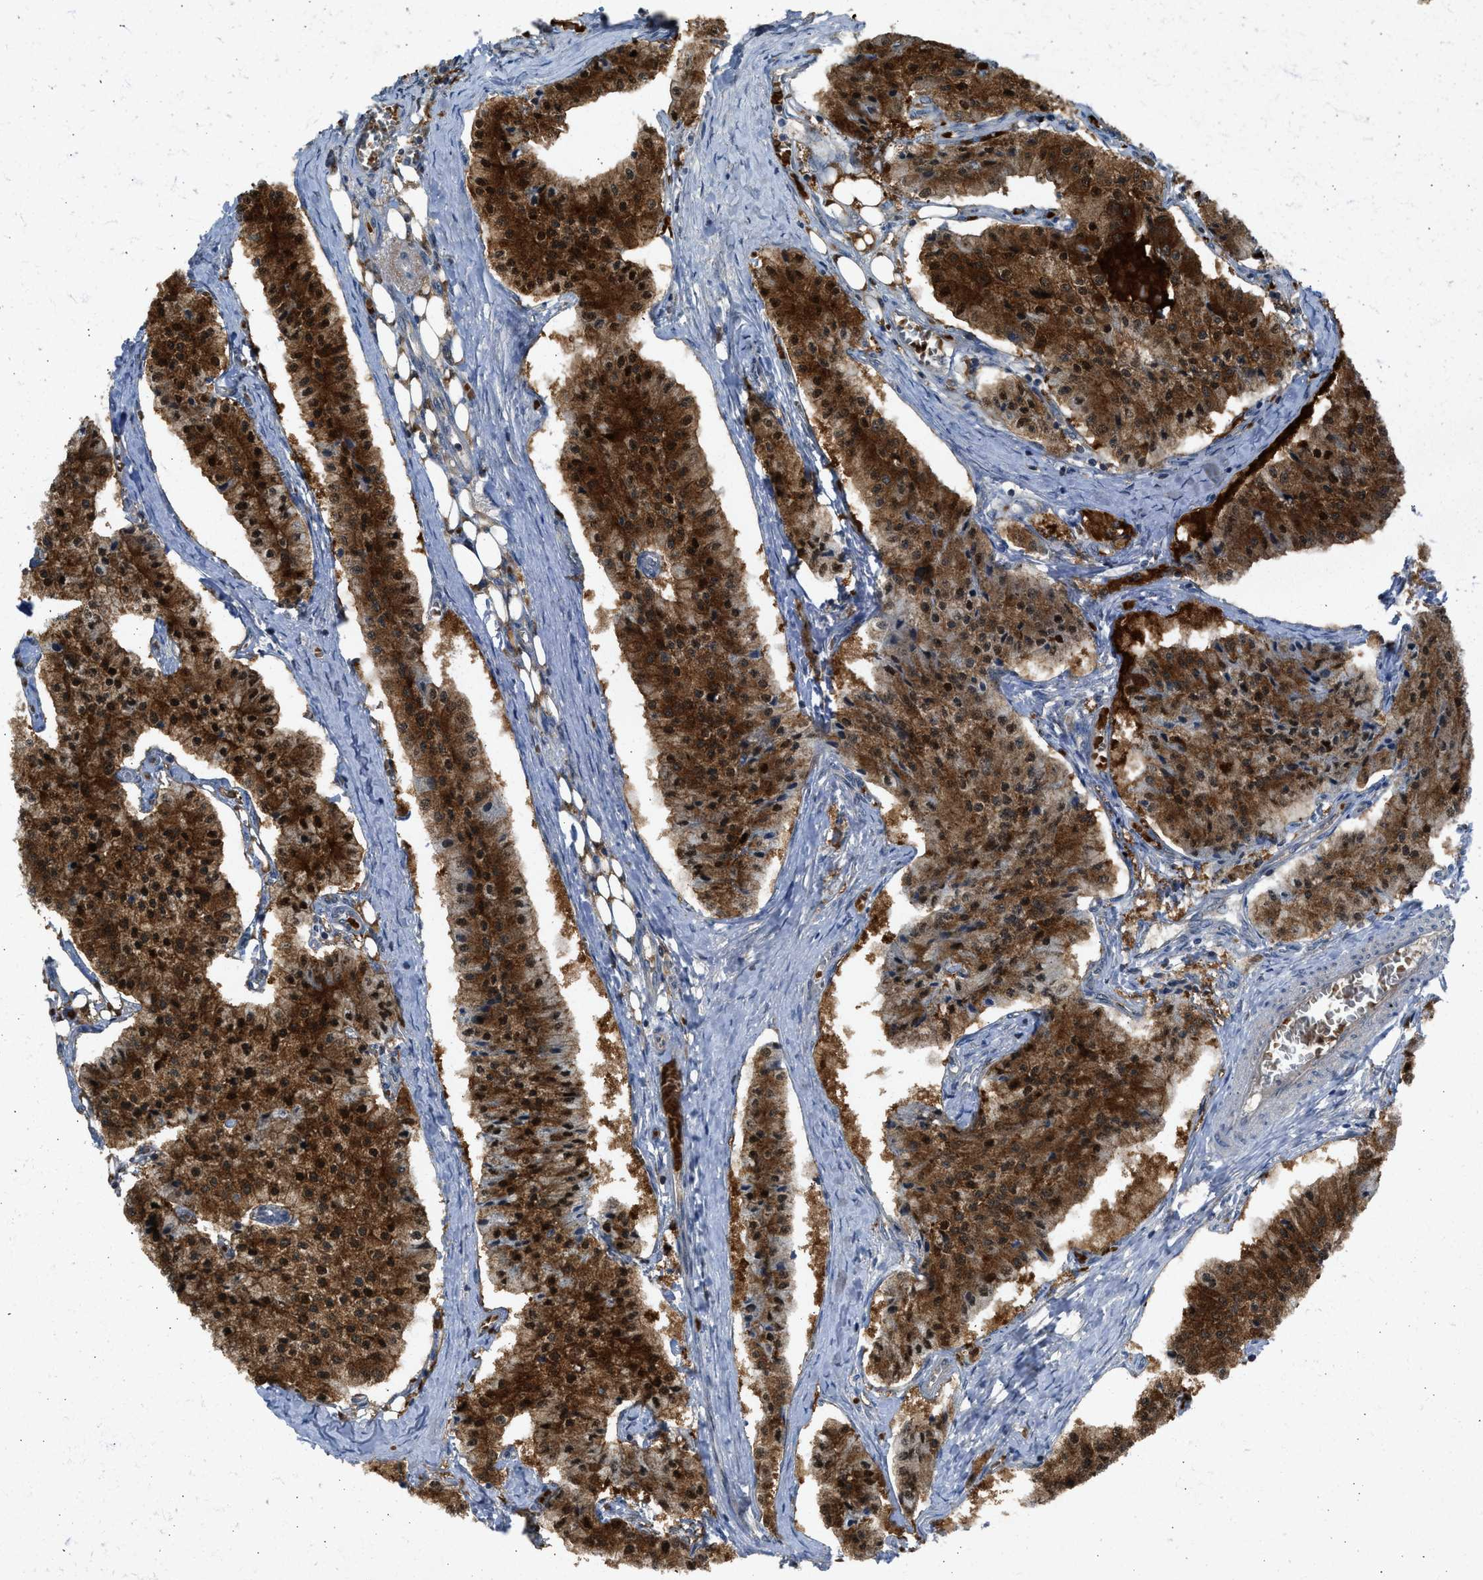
{"staining": {"intensity": "strong", "quantity": ">75%", "location": "cytoplasmic/membranous,nuclear"}, "tissue": "carcinoid", "cell_type": "Tumor cells", "image_type": "cancer", "snomed": [{"axis": "morphology", "description": "Carcinoid, malignant, NOS"}, {"axis": "topography", "description": "Colon"}], "caption": "Carcinoid tissue demonstrates strong cytoplasmic/membranous and nuclear expression in approximately >75% of tumor cells, visualized by immunohistochemistry.", "gene": "MAPK7", "patient": {"sex": "female", "age": 52}}